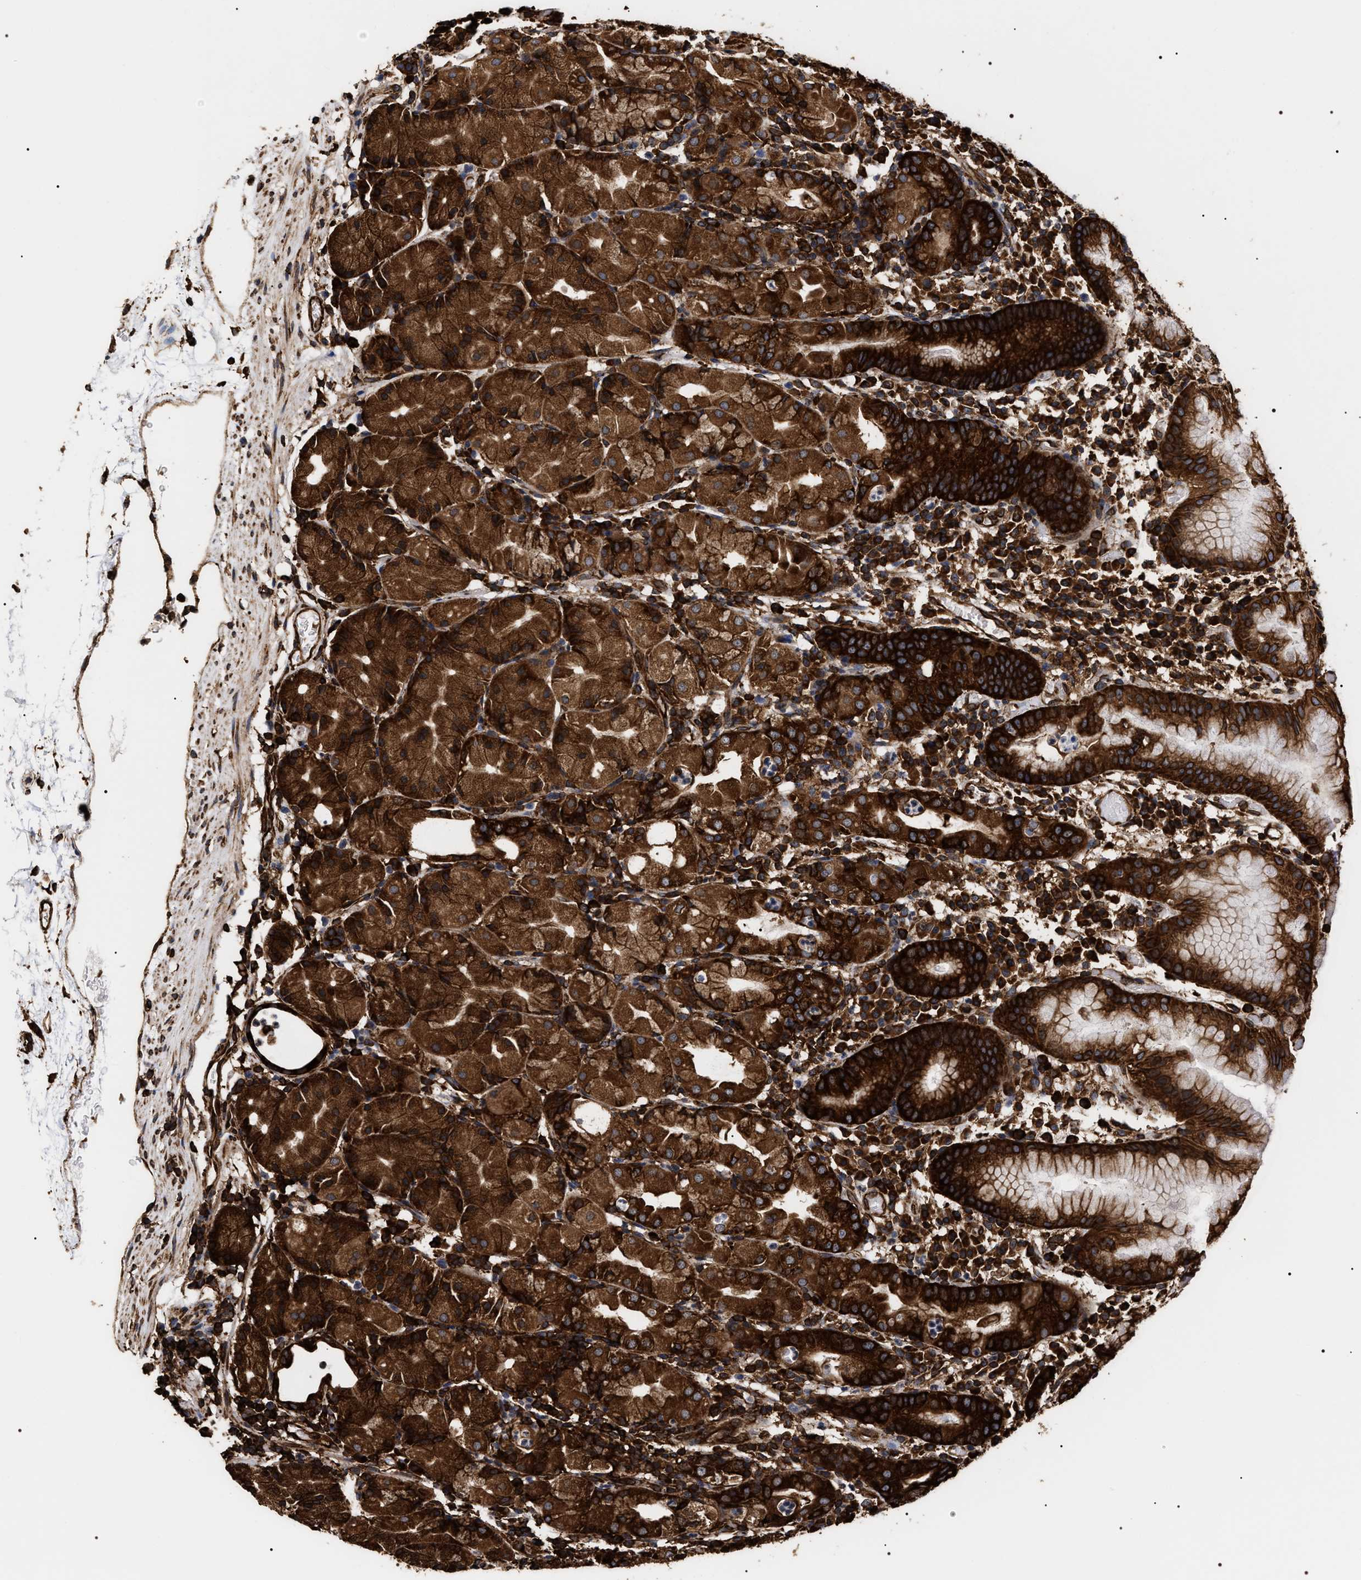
{"staining": {"intensity": "strong", "quantity": ">75%", "location": "cytoplasmic/membranous"}, "tissue": "stomach", "cell_type": "Glandular cells", "image_type": "normal", "snomed": [{"axis": "morphology", "description": "Normal tissue, NOS"}, {"axis": "topography", "description": "Stomach"}, {"axis": "topography", "description": "Stomach, lower"}], "caption": "Glandular cells display high levels of strong cytoplasmic/membranous positivity in approximately >75% of cells in normal stomach.", "gene": "SERBP1", "patient": {"sex": "female", "age": 75}}